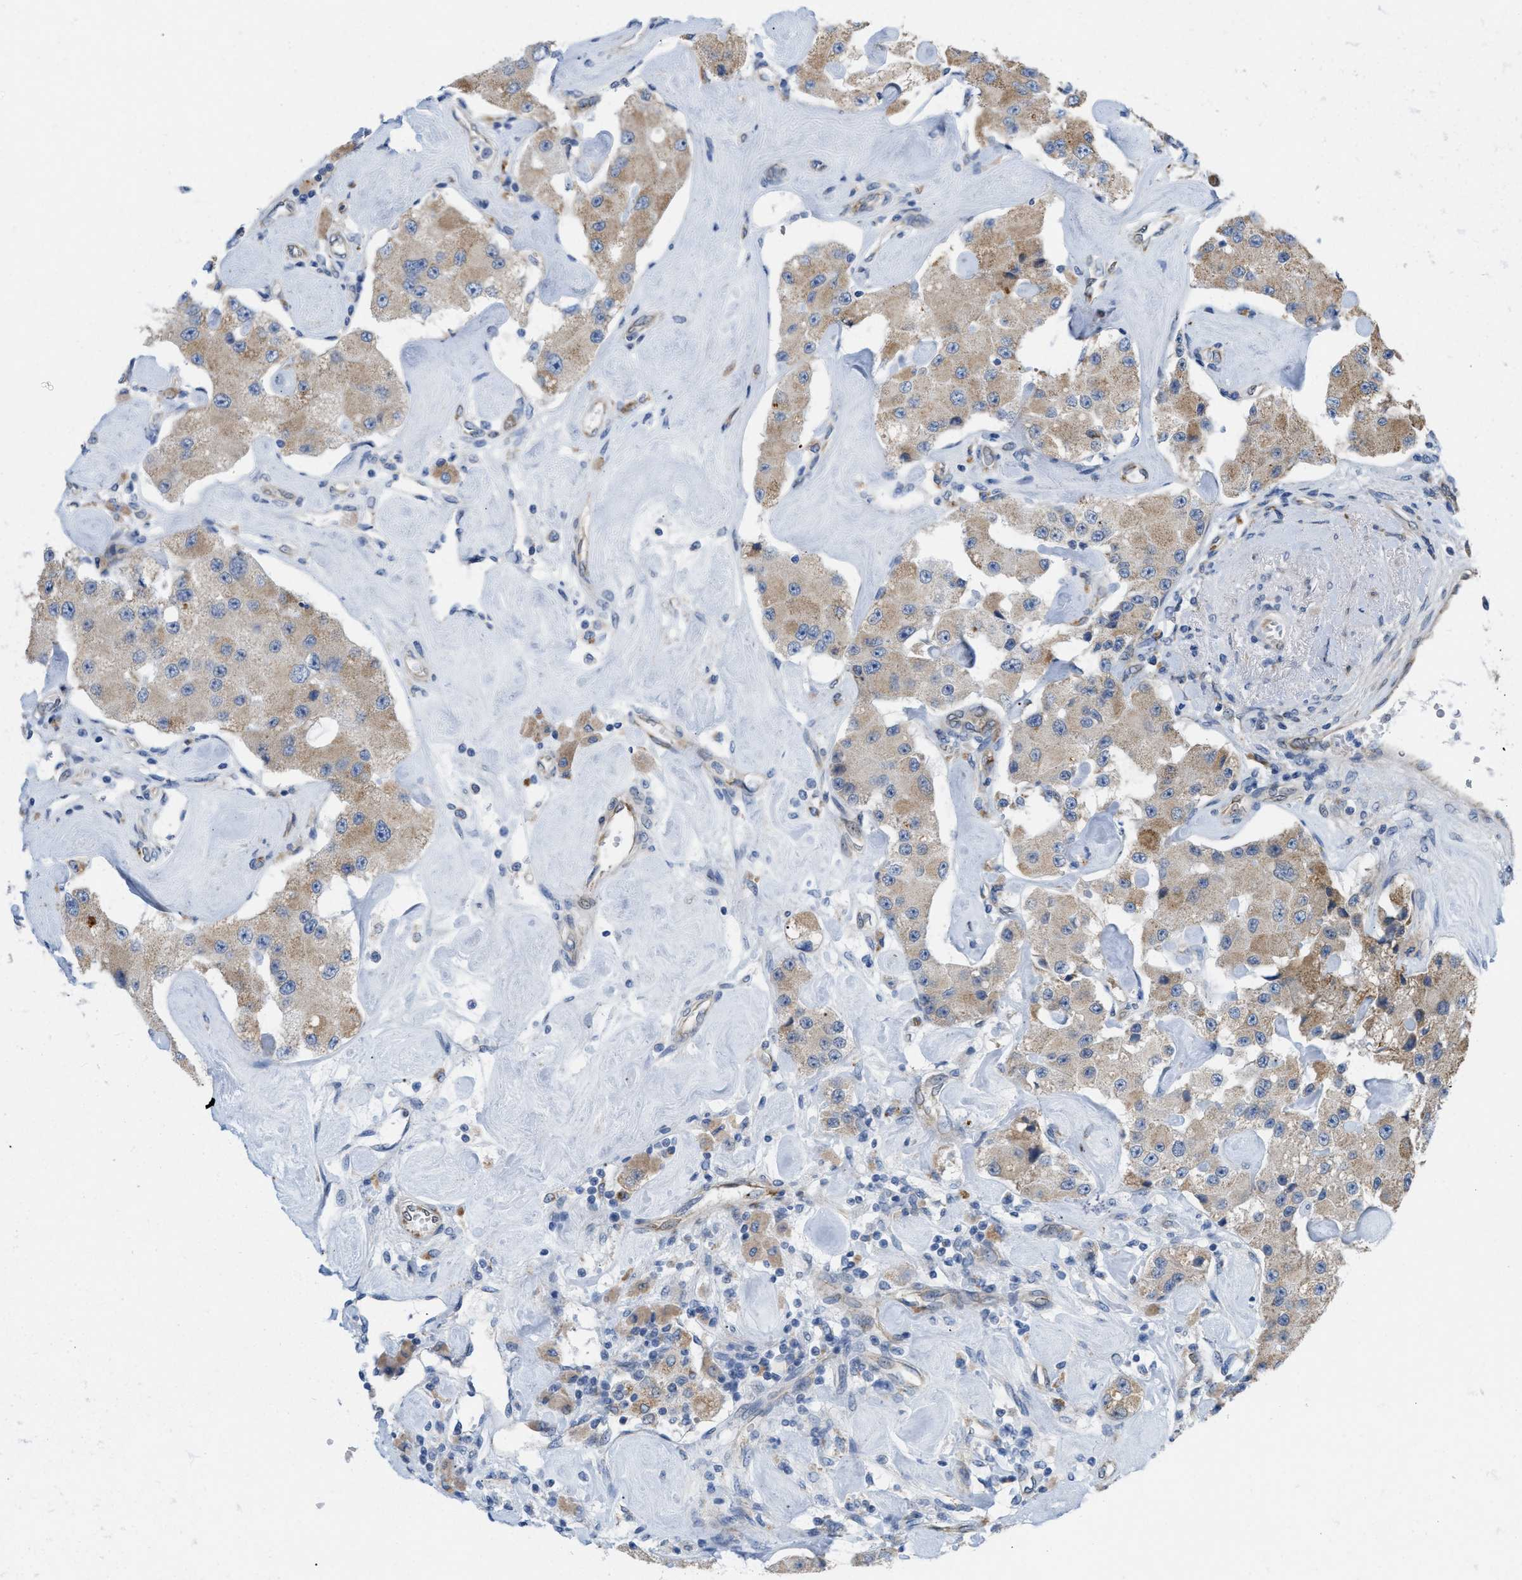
{"staining": {"intensity": "weak", "quantity": ">75%", "location": "cytoplasmic/membranous"}, "tissue": "carcinoid", "cell_type": "Tumor cells", "image_type": "cancer", "snomed": [{"axis": "morphology", "description": "Carcinoid, malignant, NOS"}, {"axis": "topography", "description": "Pancreas"}], "caption": "This is an image of immunohistochemistry (IHC) staining of carcinoid, which shows weak positivity in the cytoplasmic/membranous of tumor cells.", "gene": "EOGT", "patient": {"sex": "male", "age": 41}}